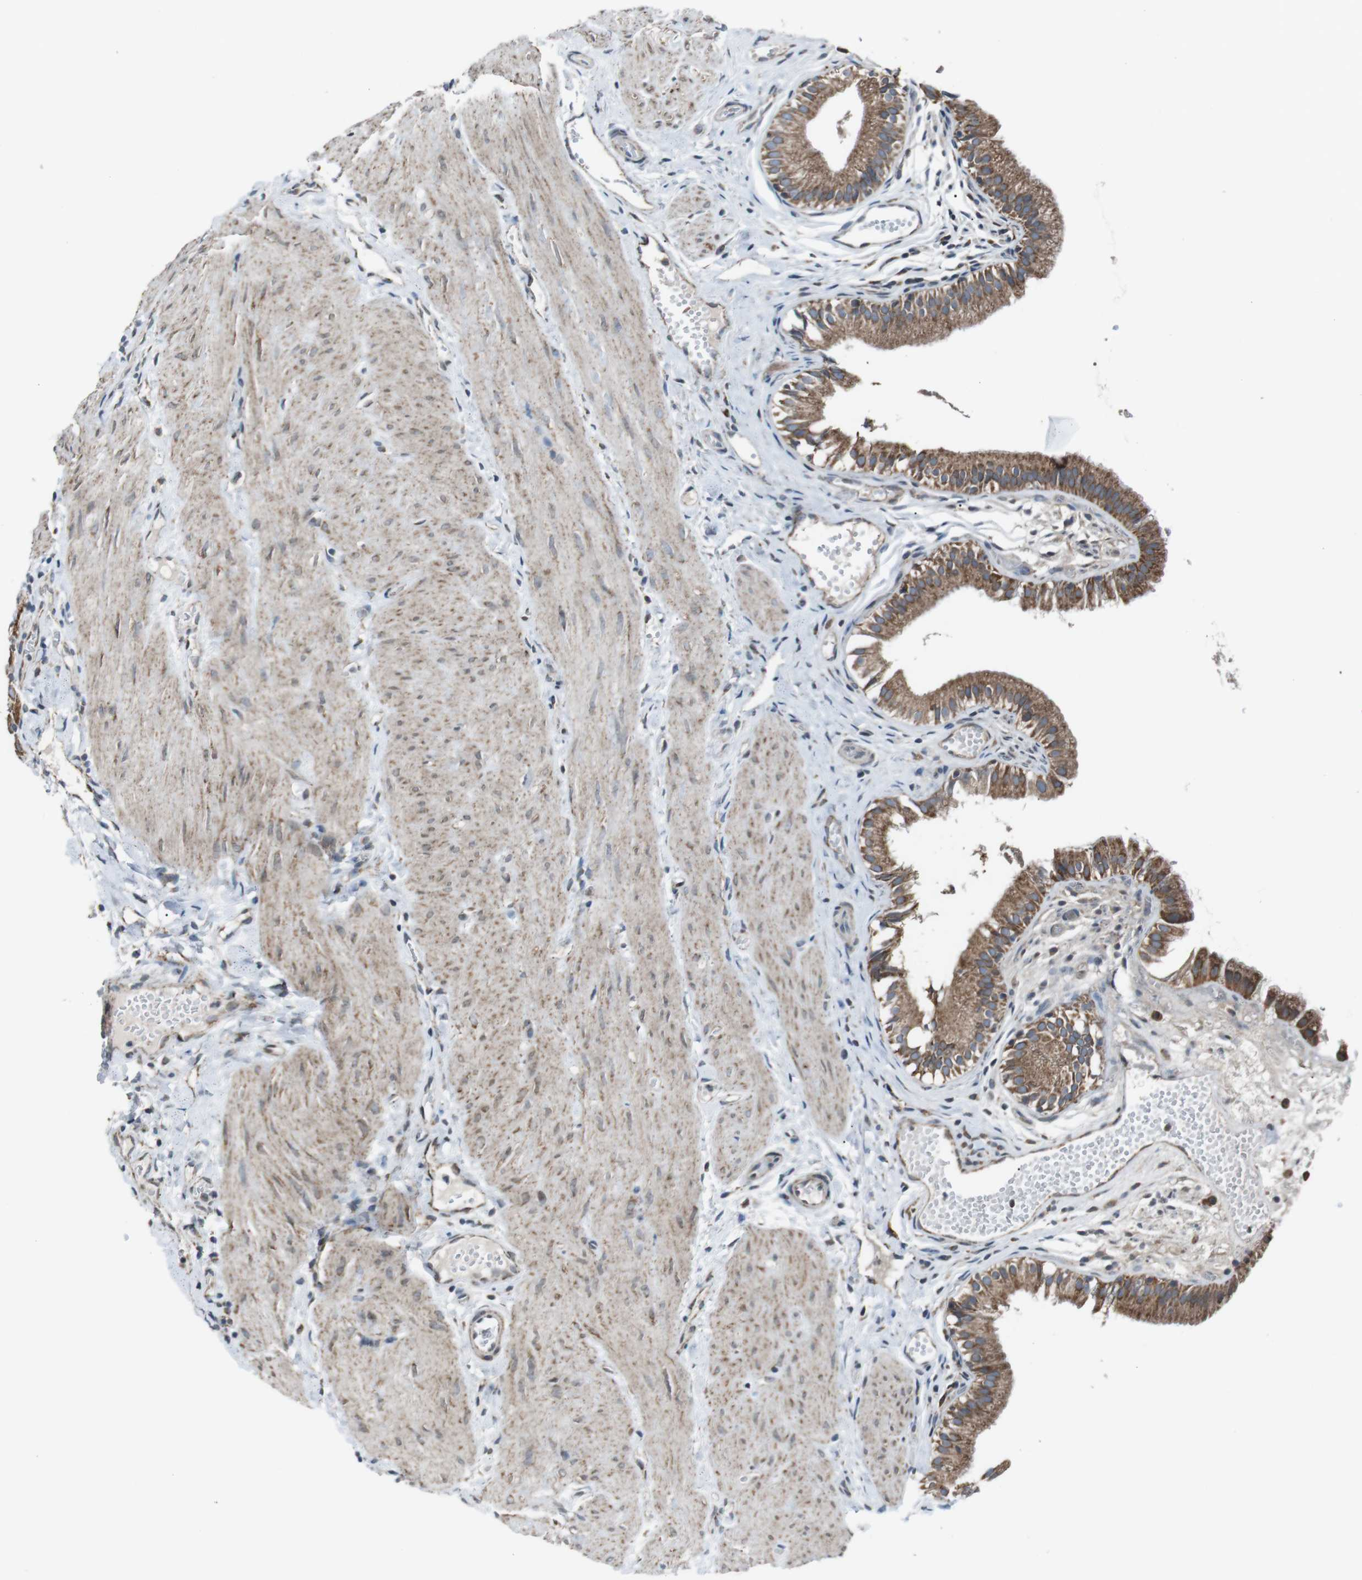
{"staining": {"intensity": "moderate", "quantity": ">75%", "location": "cytoplasmic/membranous"}, "tissue": "gallbladder", "cell_type": "Glandular cells", "image_type": "normal", "snomed": [{"axis": "morphology", "description": "Normal tissue, NOS"}, {"axis": "topography", "description": "Gallbladder"}], "caption": "Immunohistochemistry (IHC) of unremarkable gallbladder exhibits medium levels of moderate cytoplasmic/membranous staining in about >75% of glandular cells. The staining was performed using DAB (3,3'-diaminobenzidine), with brown indicating positive protein expression. Nuclei are stained blue with hematoxylin.", "gene": "CISD2", "patient": {"sex": "female", "age": 26}}